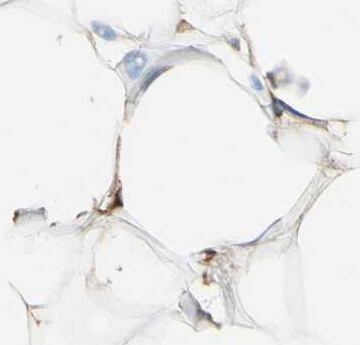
{"staining": {"intensity": "weak", "quantity": "25%-75%", "location": "cytoplasmic/membranous"}, "tissue": "adipose tissue", "cell_type": "Adipocytes", "image_type": "normal", "snomed": [{"axis": "morphology", "description": "Normal tissue, NOS"}, {"axis": "topography", "description": "Breast"}, {"axis": "topography", "description": "Adipose tissue"}], "caption": "The immunohistochemical stain shows weak cytoplasmic/membranous staining in adipocytes of benign adipose tissue. (DAB (3,3'-diaminobenzidine) = brown stain, brightfield microscopy at high magnification).", "gene": "DPYSL3", "patient": {"sex": "female", "age": 25}}